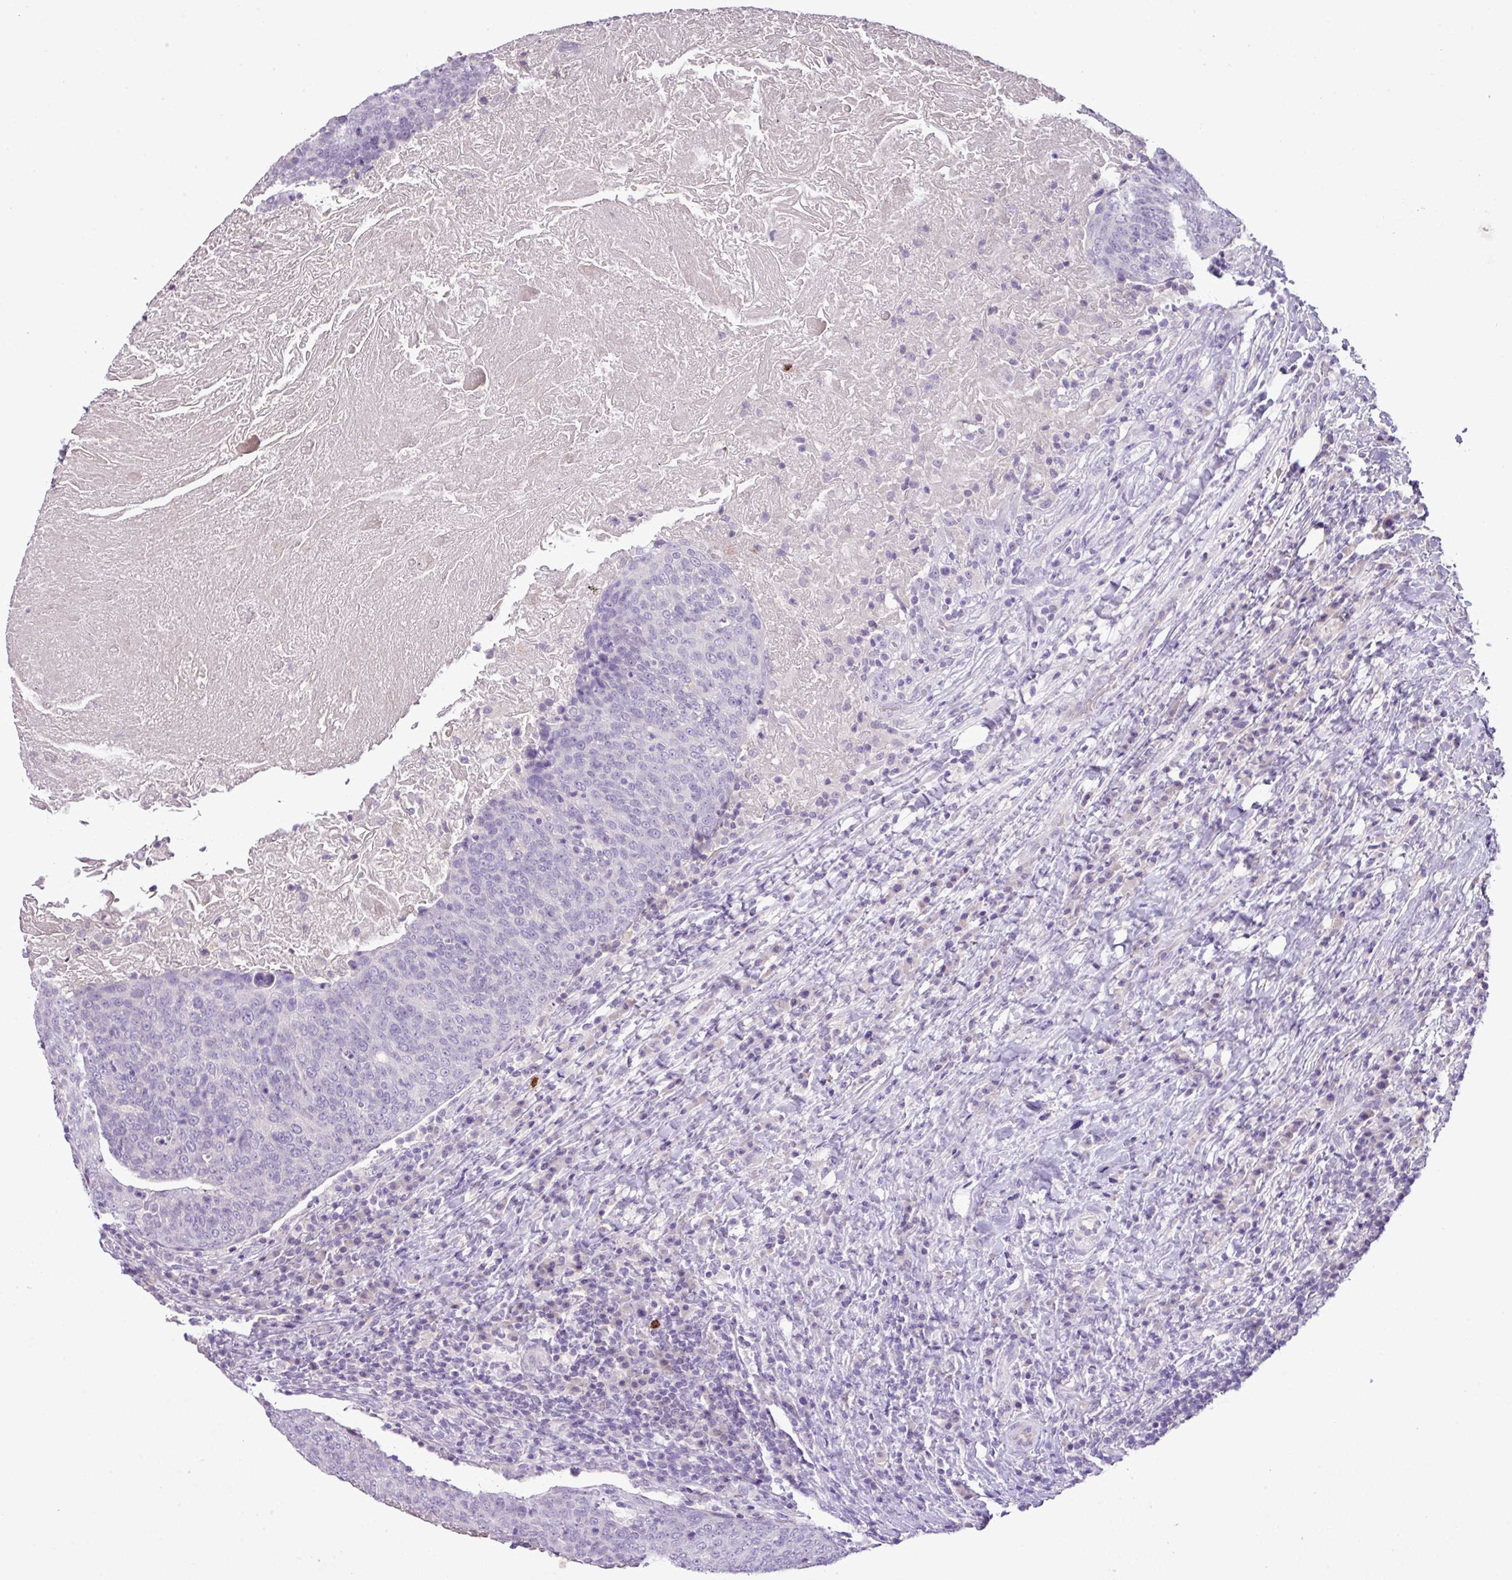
{"staining": {"intensity": "negative", "quantity": "none", "location": "none"}, "tissue": "head and neck cancer", "cell_type": "Tumor cells", "image_type": "cancer", "snomed": [{"axis": "morphology", "description": "Squamous cell carcinoma, NOS"}, {"axis": "morphology", "description": "Squamous cell carcinoma, metastatic, NOS"}, {"axis": "topography", "description": "Lymph node"}, {"axis": "topography", "description": "Head-Neck"}], "caption": "DAB immunohistochemical staining of human squamous cell carcinoma (head and neck) exhibits no significant staining in tumor cells.", "gene": "HTR3E", "patient": {"sex": "male", "age": 62}}